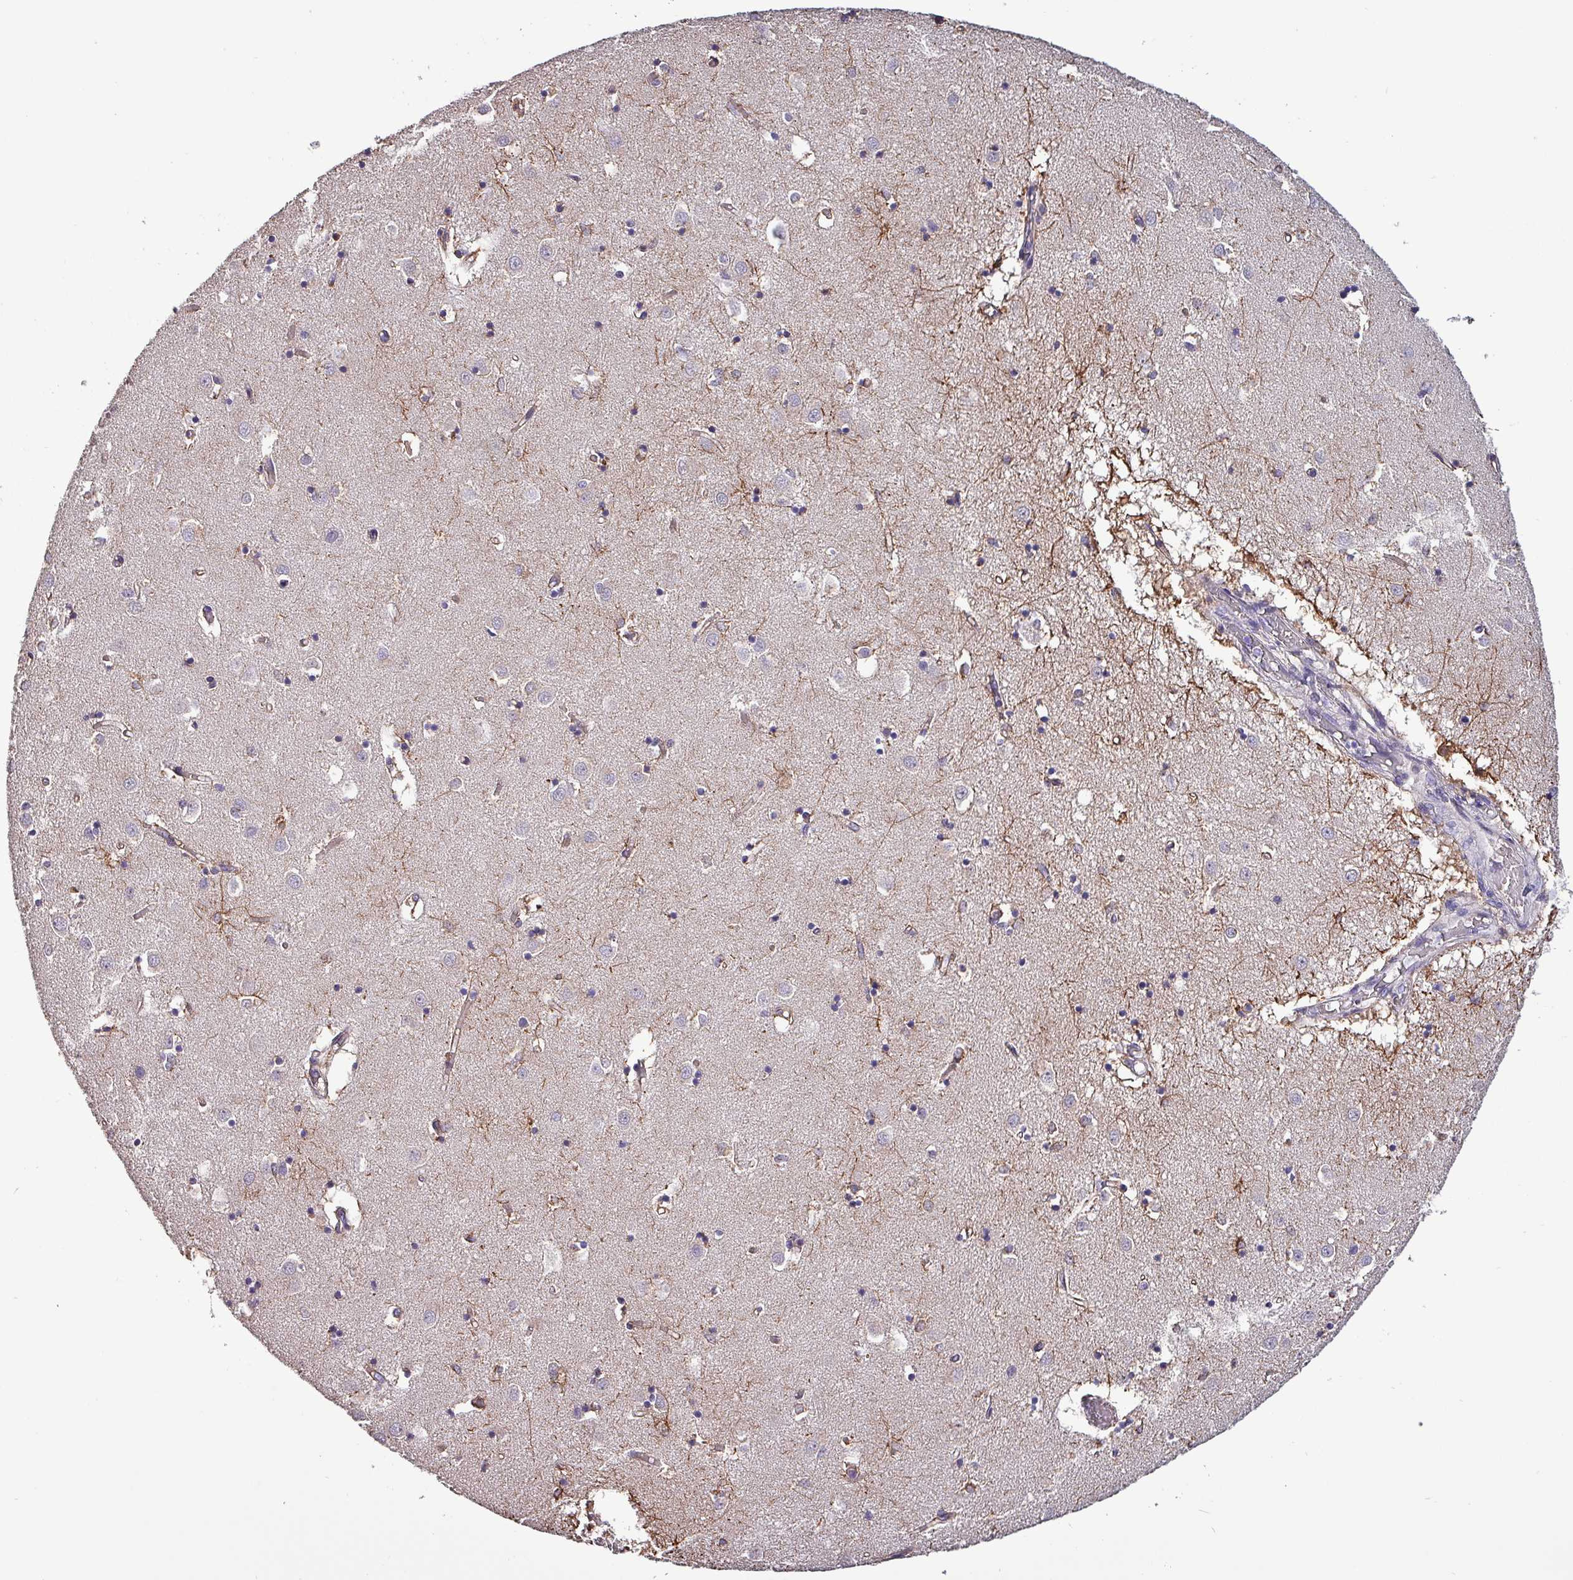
{"staining": {"intensity": "moderate", "quantity": "<25%", "location": "cytoplasmic/membranous"}, "tissue": "caudate", "cell_type": "Glial cells", "image_type": "normal", "snomed": [{"axis": "morphology", "description": "Normal tissue, NOS"}, {"axis": "topography", "description": "Lateral ventricle wall"}], "caption": "Protein staining exhibits moderate cytoplasmic/membranous expression in about <25% of glial cells in benign caudate.", "gene": "HTRA4", "patient": {"sex": "male", "age": 70}}